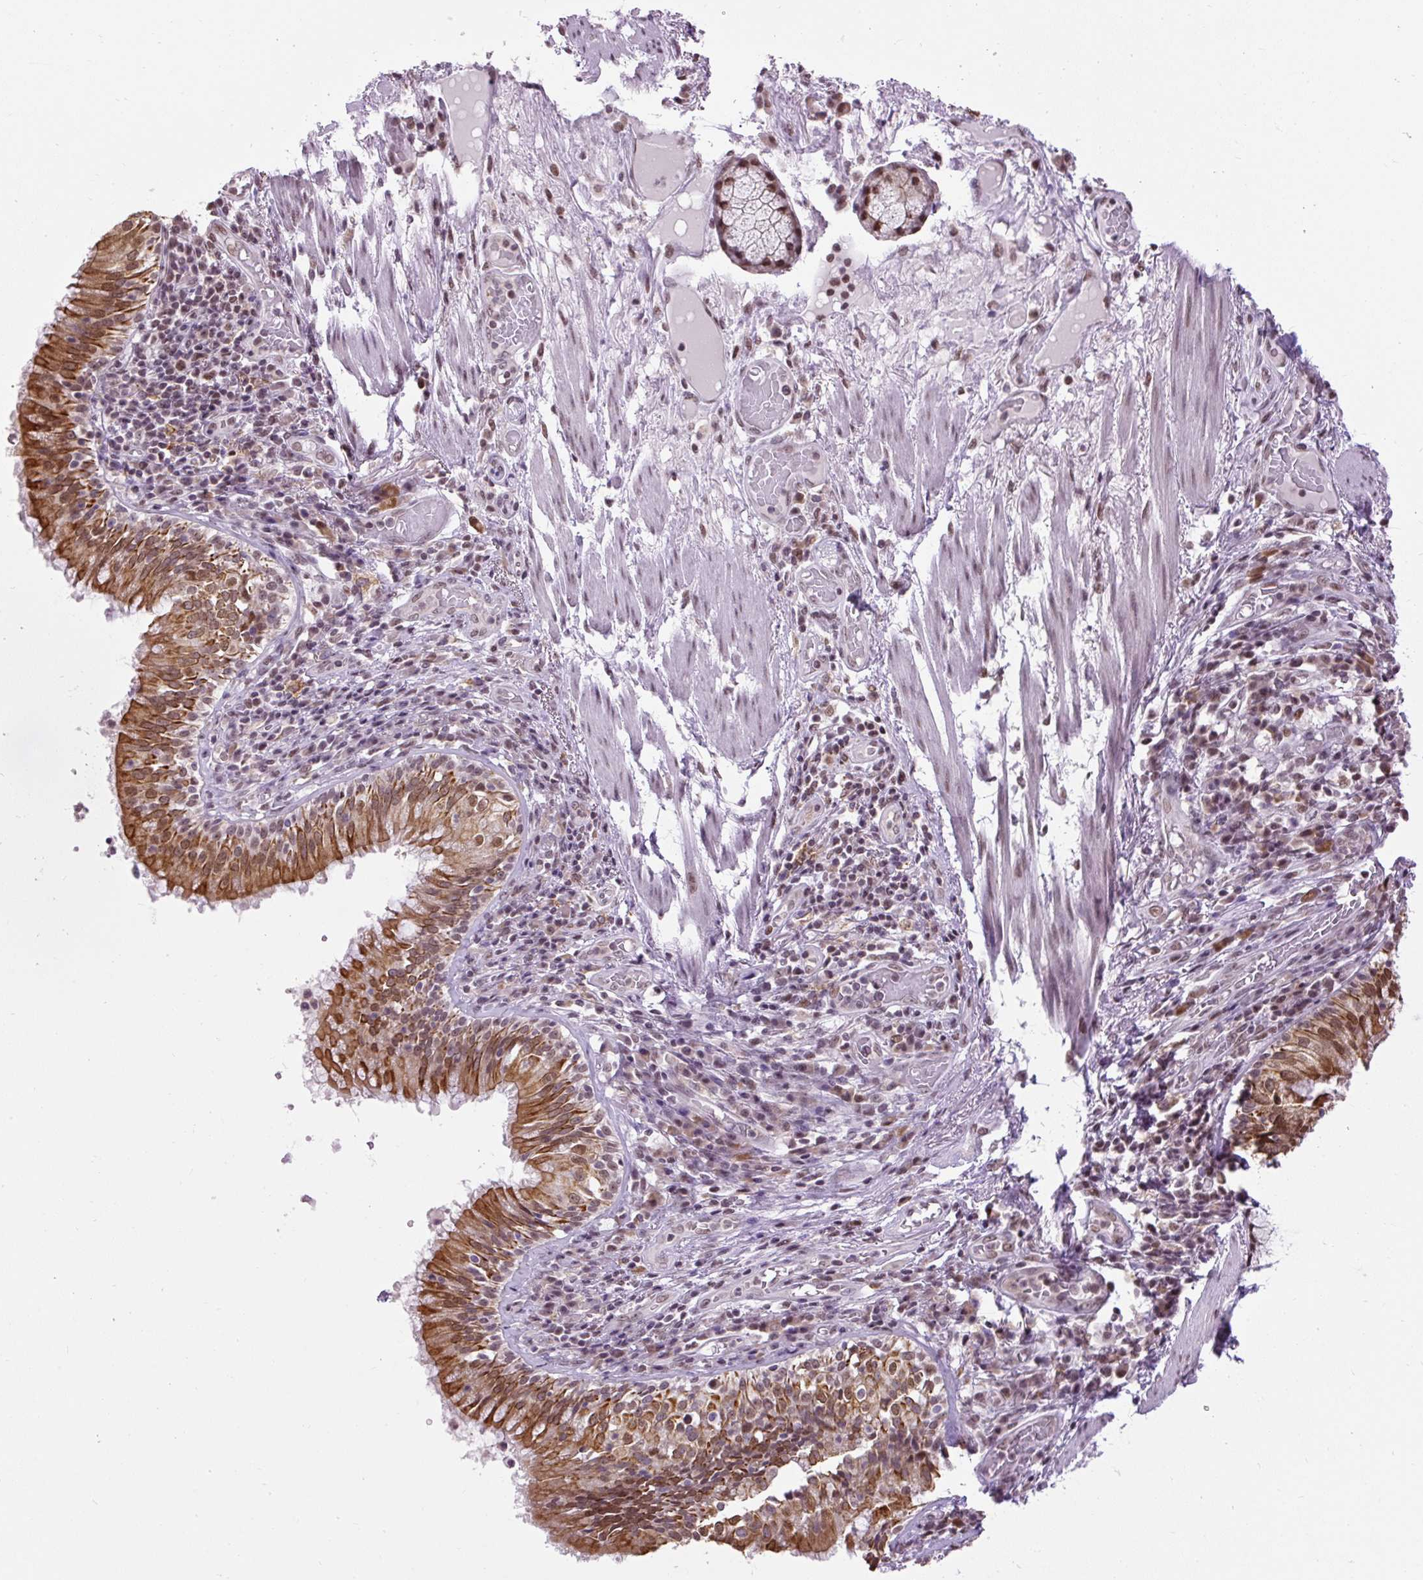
{"staining": {"intensity": "negative", "quantity": "none", "location": "none"}, "tissue": "adipose tissue", "cell_type": "Adipocytes", "image_type": "normal", "snomed": [{"axis": "morphology", "description": "Normal tissue, NOS"}, {"axis": "topography", "description": "Cartilage tissue"}, {"axis": "topography", "description": "Bronchus"}], "caption": "Protein analysis of unremarkable adipose tissue shows no significant expression in adipocytes.", "gene": "ZNF672", "patient": {"sex": "male", "age": 56}}